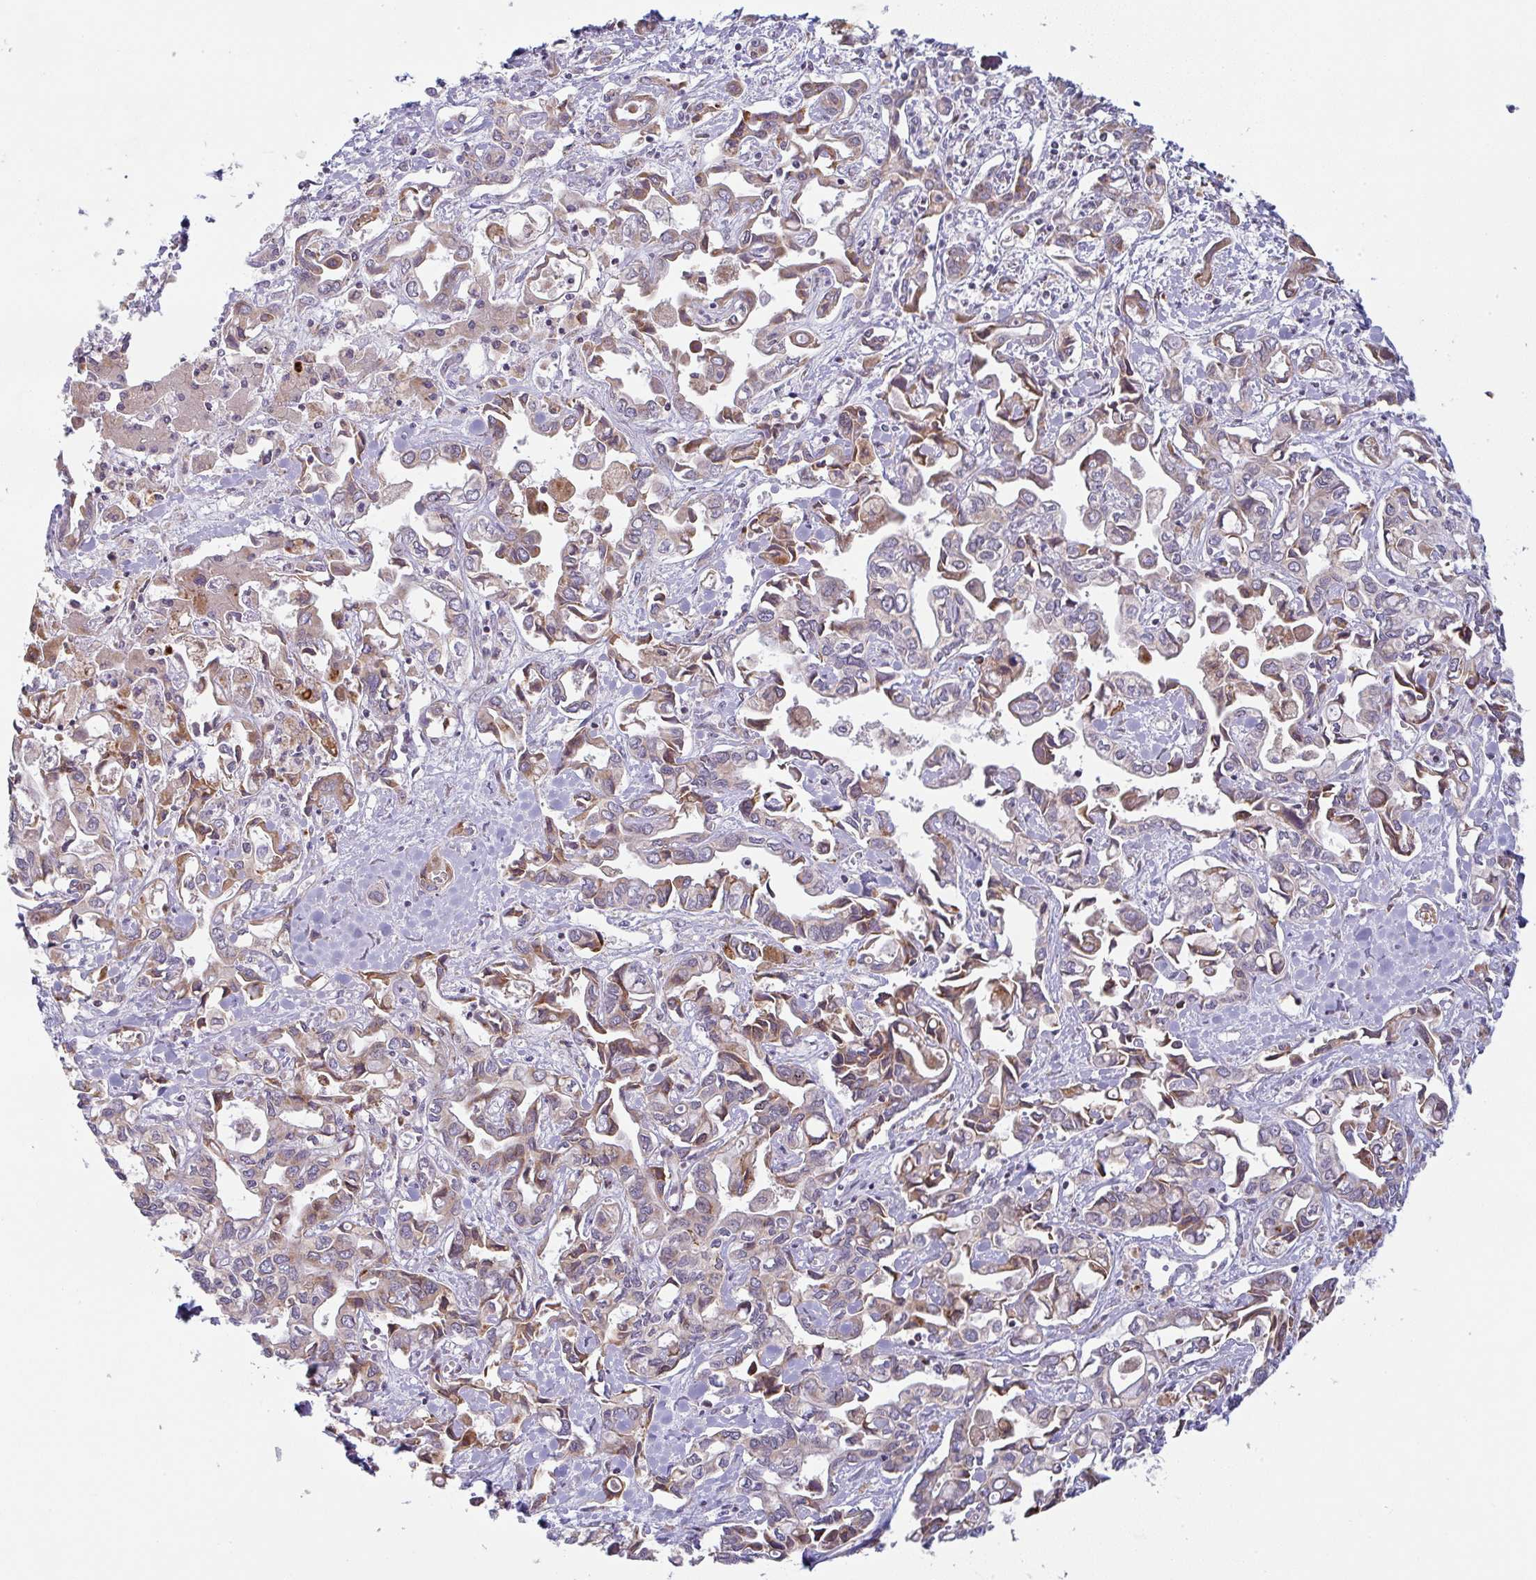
{"staining": {"intensity": "moderate", "quantity": "25%-75%", "location": "cytoplasmic/membranous"}, "tissue": "liver cancer", "cell_type": "Tumor cells", "image_type": "cancer", "snomed": [{"axis": "morphology", "description": "Cholangiocarcinoma"}, {"axis": "topography", "description": "Liver"}], "caption": "Immunohistochemical staining of human cholangiocarcinoma (liver) shows medium levels of moderate cytoplasmic/membranous staining in about 25%-75% of tumor cells. (Stains: DAB in brown, nuclei in blue, Microscopy: brightfield microscopy at high magnification).", "gene": "MOB1A", "patient": {"sex": "female", "age": 64}}